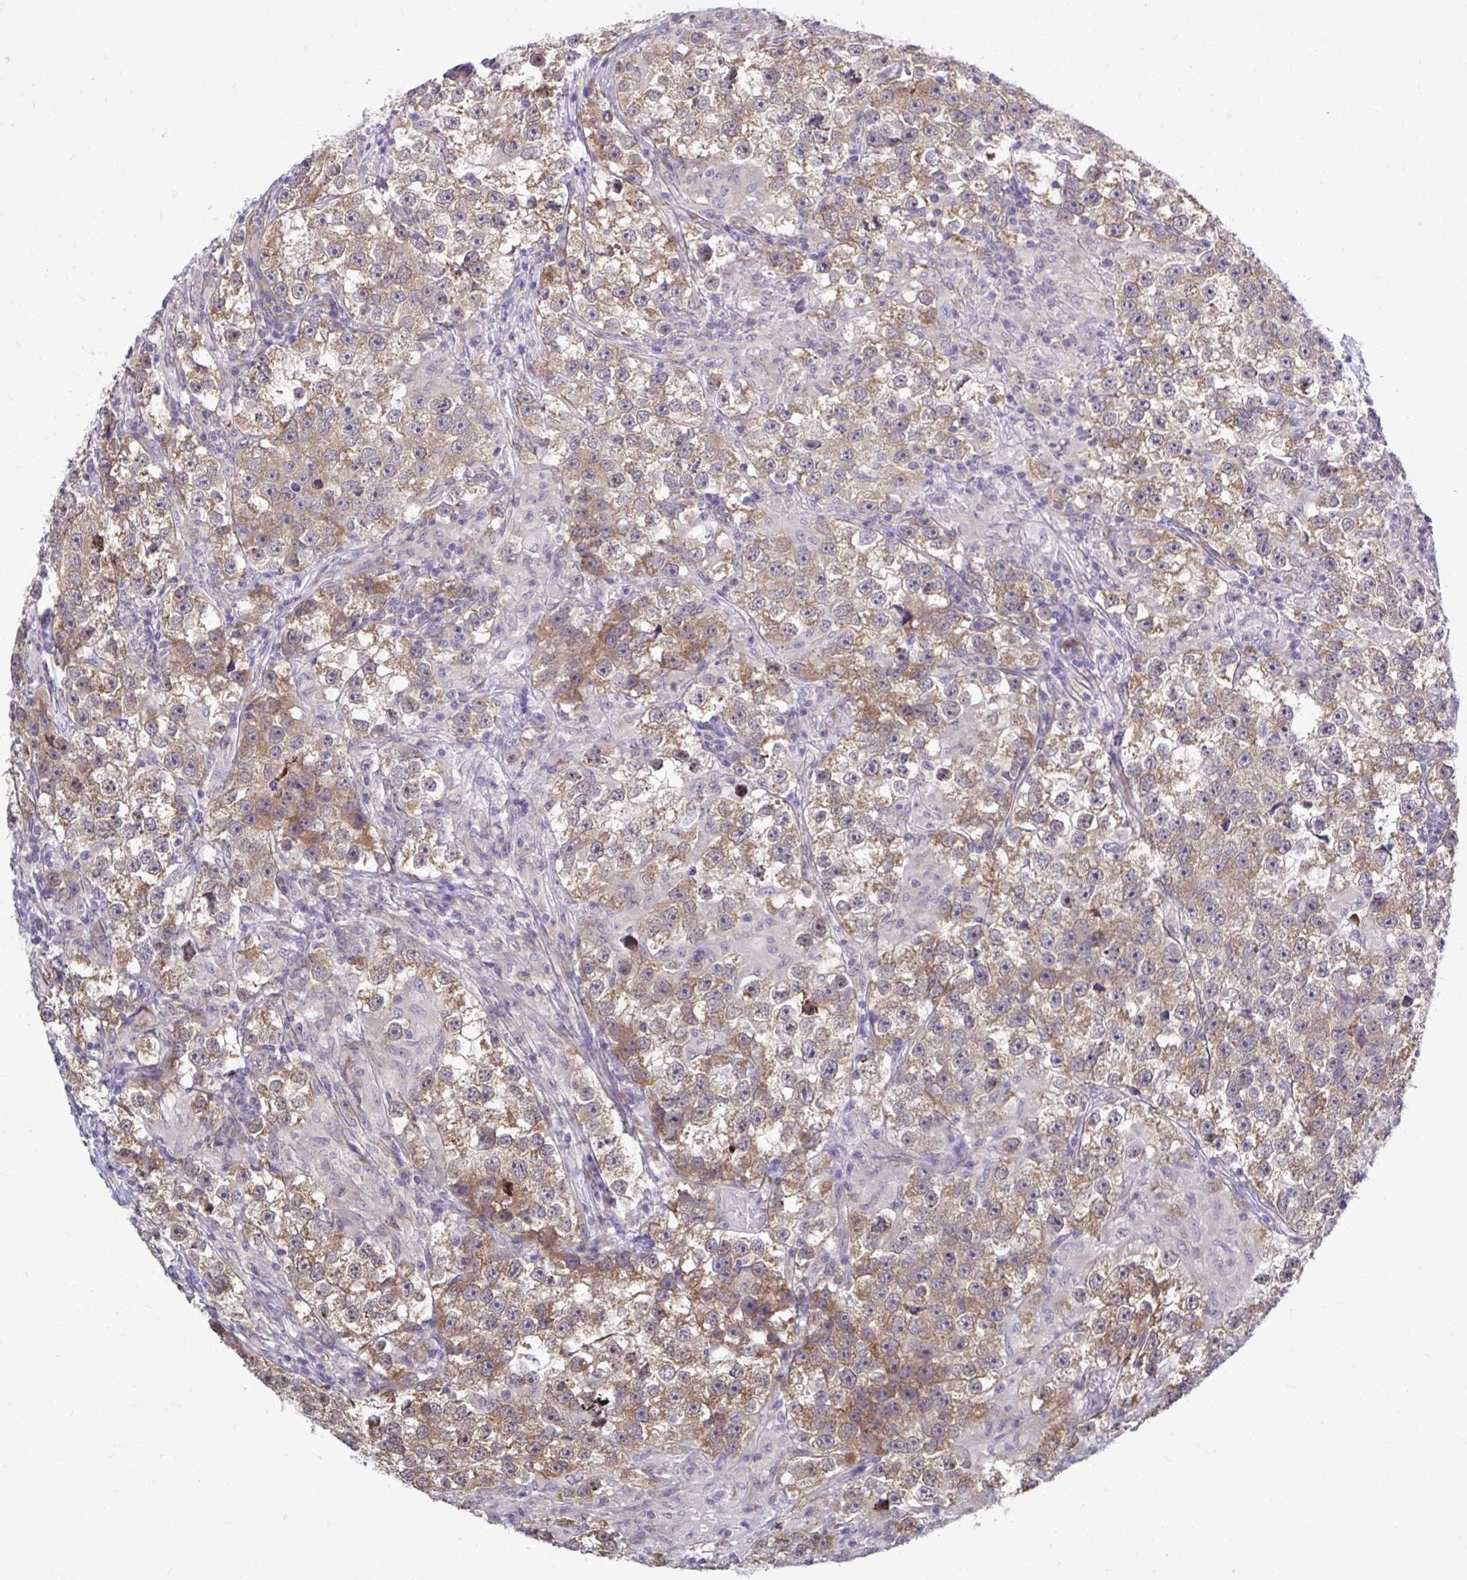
{"staining": {"intensity": "moderate", "quantity": ">75%", "location": "cytoplasmic/membranous"}, "tissue": "testis cancer", "cell_type": "Tumor cells", "image_type": "cancer", "snomed": [{"axis": "morphology", "description": "Seminoma, NOS"}, {"axis": "topography", "description": "Testis"}], "caption": "Brown immunohistochemical staining in human seminoma (testis) exhibits moderate cytoplasmic/membranous positivity in approximately >75% of tumor cells.", "gene": "SELENON", "patient": {"sex": "male", "age": 46}}